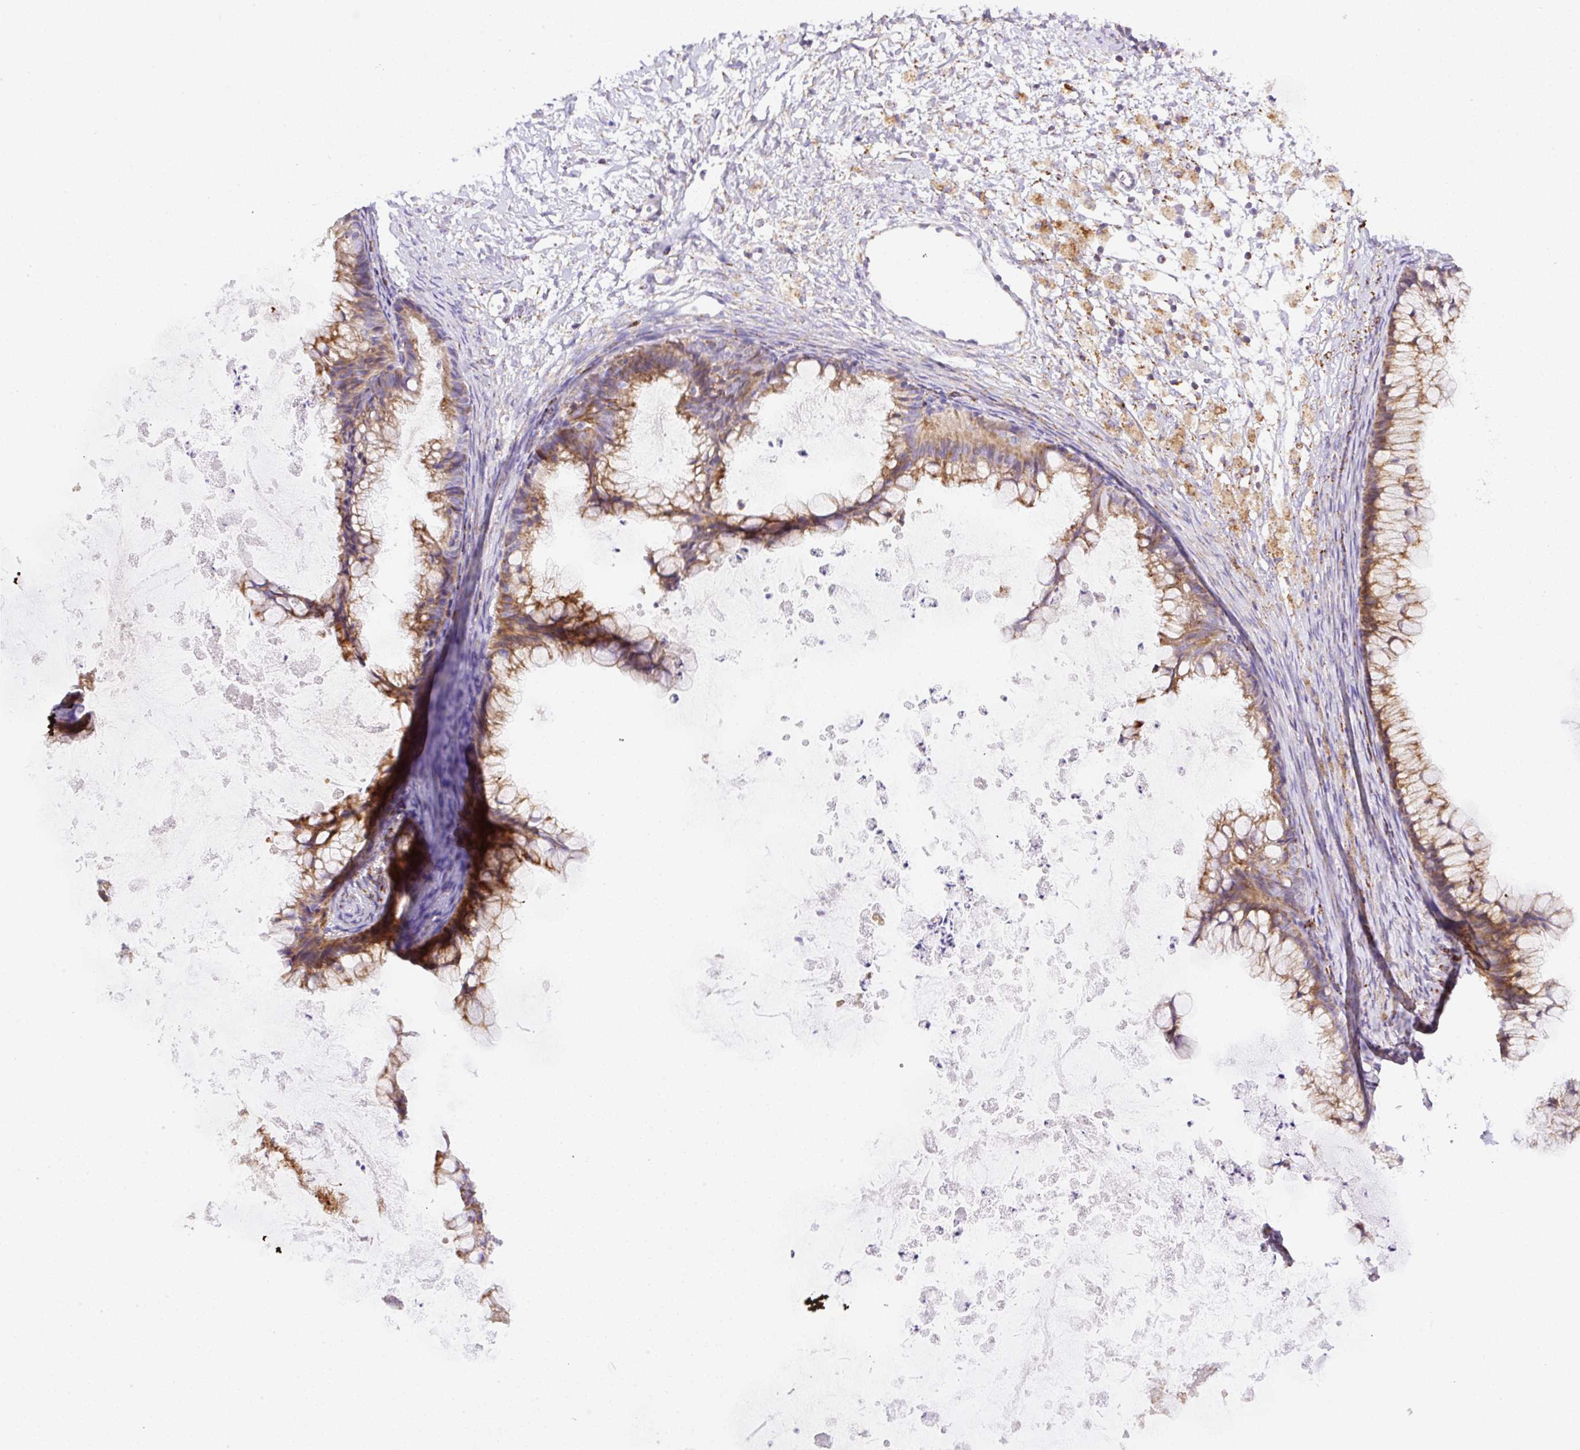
{"staining": {"intensity": "moderate", "quantity": ">75%", "location": "cytoplasmic/membranous"}, "tissue": "ovarian cancer", "cell_type": "Tumor cells", "image_type": "cancer", "snomed": [{"axis": "morphology", "description": "Cystadenocarcinoma, mucinous, NOS"}, {"axis": "topography", "description": "Ovary"}], "caption": "The photomicrograph reveals immunohistochemical staining of ovarian cancer. There is moderate cytoplasmic/membranous expression is appreciated in about >75% of tumor cells.", "gene": "NF1", "patient": {"sex": "female", "age": 35}}